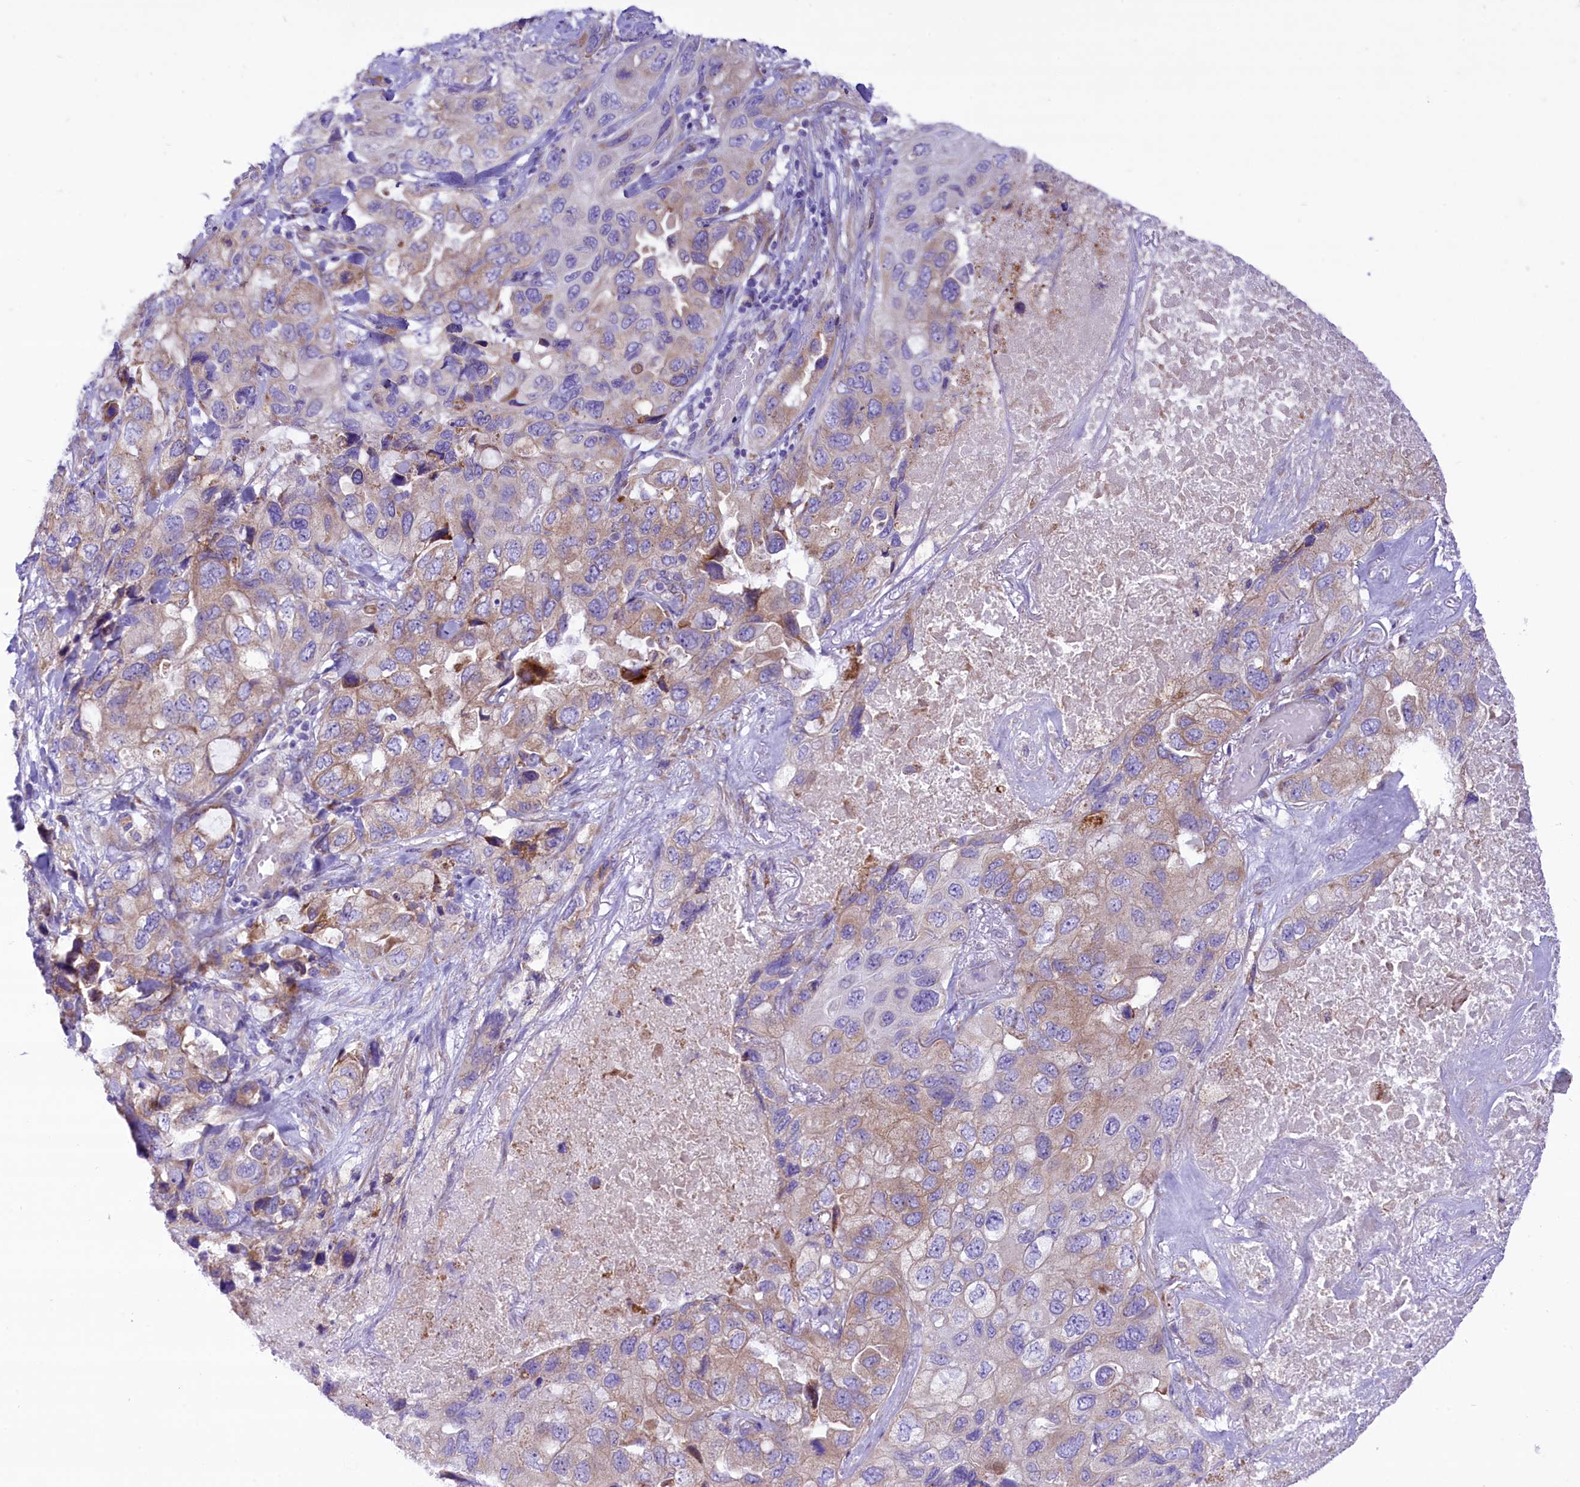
{"staining": {"intensity": "weak", "quantity": "25%-75%", "location": "cytoplasmic/membranous"}, "tissue": "lung cancer", "cell_type": "Tumor cells", "image_type": "cancer", "snomed": [{"axis": "morphology", "description": "Squamous cell carcinoma, NOS"}, {"axis": "topography", "description": "Lung"}], "caption": "Brown immunohistochemical staining in lung cancer (squamous cell carcinoma) demonstrates weak cytoplasmic/membranous positivity in approximately 25%-75% of tumor cells.", "gene": "PTPRU", "patient": {"sex": "female", "age": 73}}